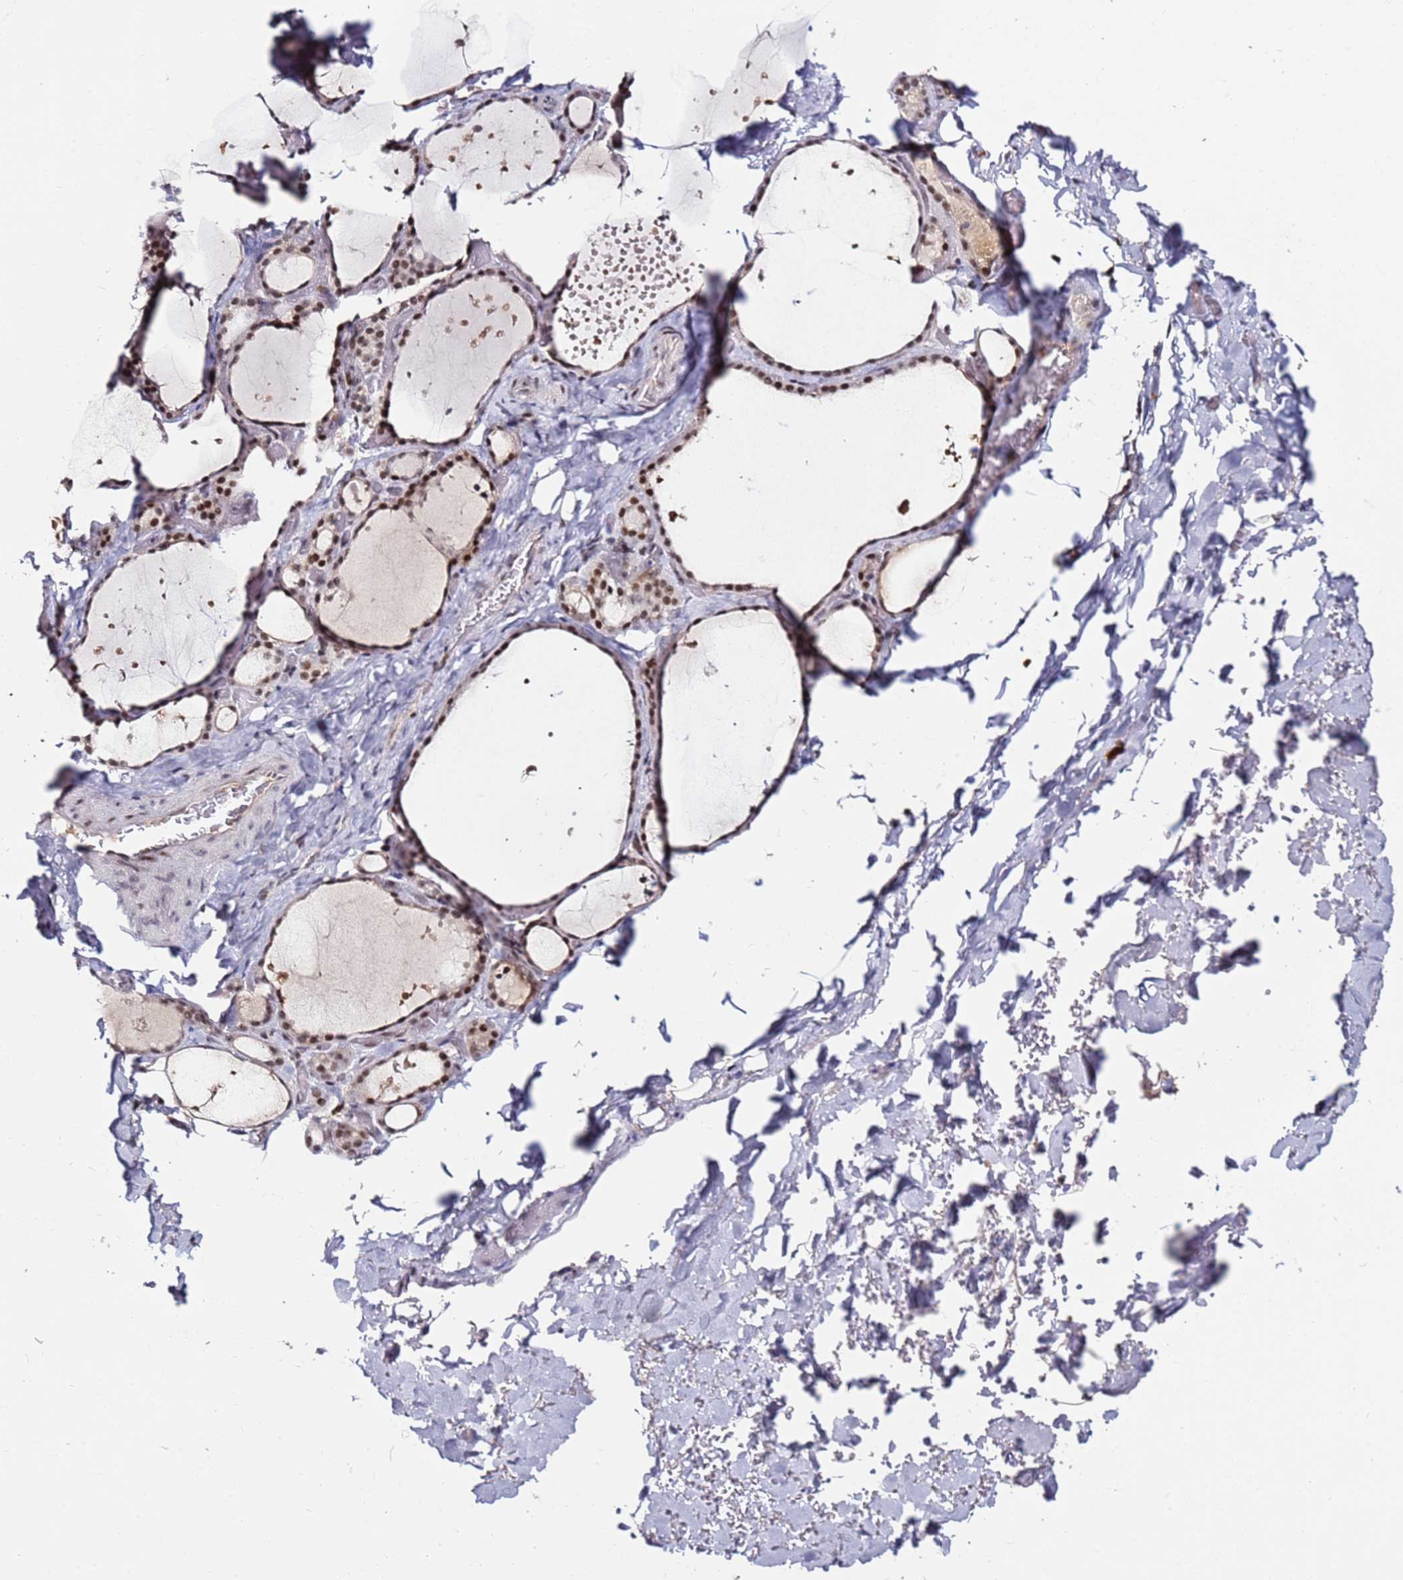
{"staining": {"intensity": "moderate", "quantity": ">75%", "location": "nuclear"}, "tissue": "thyroid gland", "cell_type": "Glandular cells", "image_type": "normal", "snomed": [{"axis": "morphology", "description": "Normal tissue, NOS"}, {"axis": "topography", "description": "Thyroid gland"}], "caption": "Human thyroid gland stained with a brown dye reveals moderate nuclear positive staining in approximately >75% of glandular cells.", "gene": "FCF1", "patient": {"sex": "female", "age": 44}}